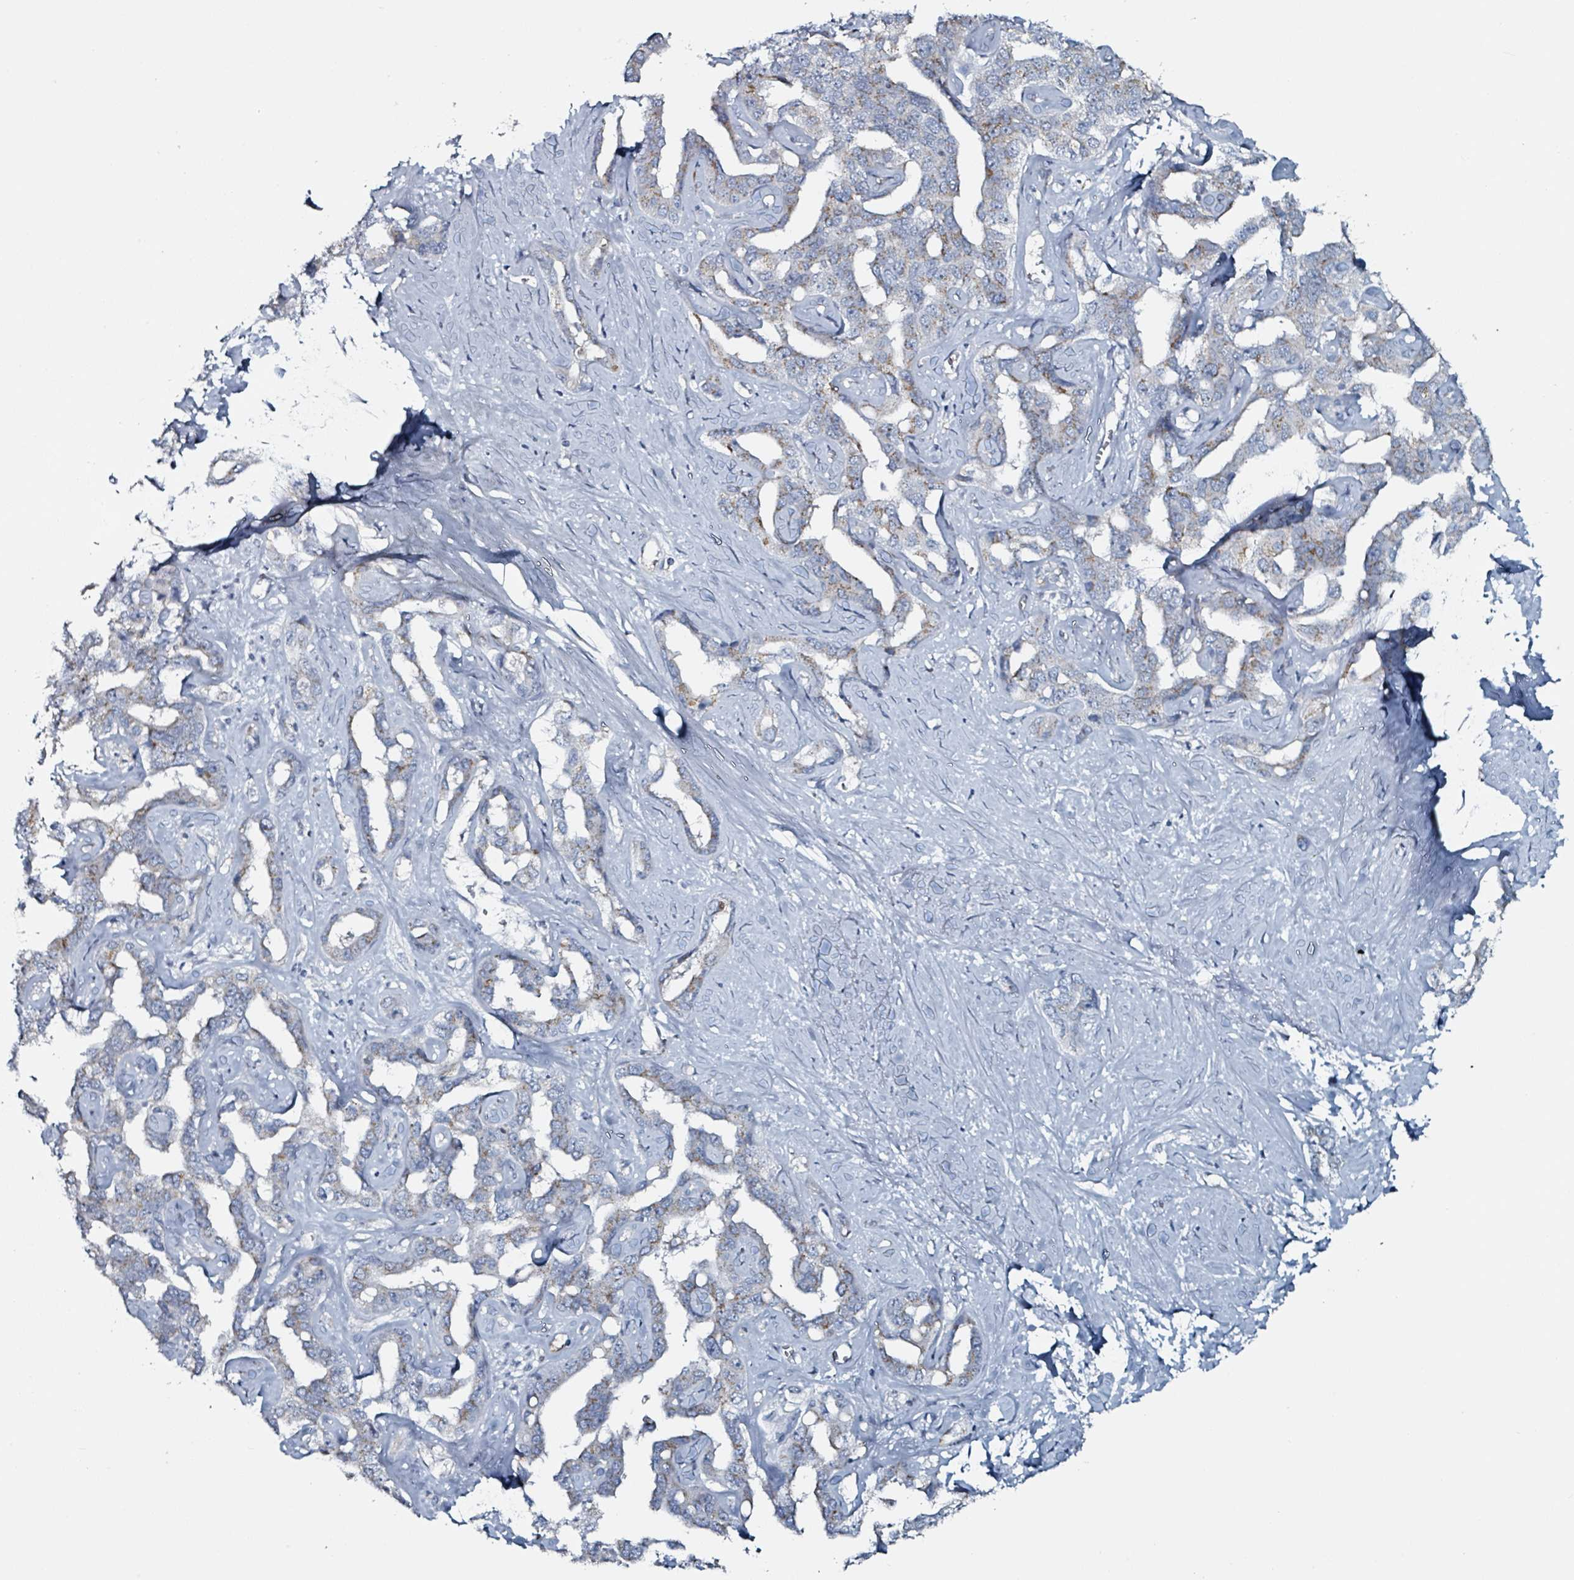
{"staining": {"intensity": "moderate", "quantity": "25%-75%", "location": "cytoplasmic/membranous"}, "tissue": "liver cancer", "cell_type": "Tumor cells", "image_type": "cancer", "snomed": [{"axis": "morphology", "description": "Cholangiocarcinoma"}, {"axis": "topography", "description": "Liver"}], "caption": "Liver cholangiocarcinoma tissue demonstrates moderate cytoplasmic/membranous staining in approximately 25%-75% of tumor cells, visualized by immunohistochemistry.", "gene": "B3GAT3", "patient": {"sex": "male", "age": 59}}